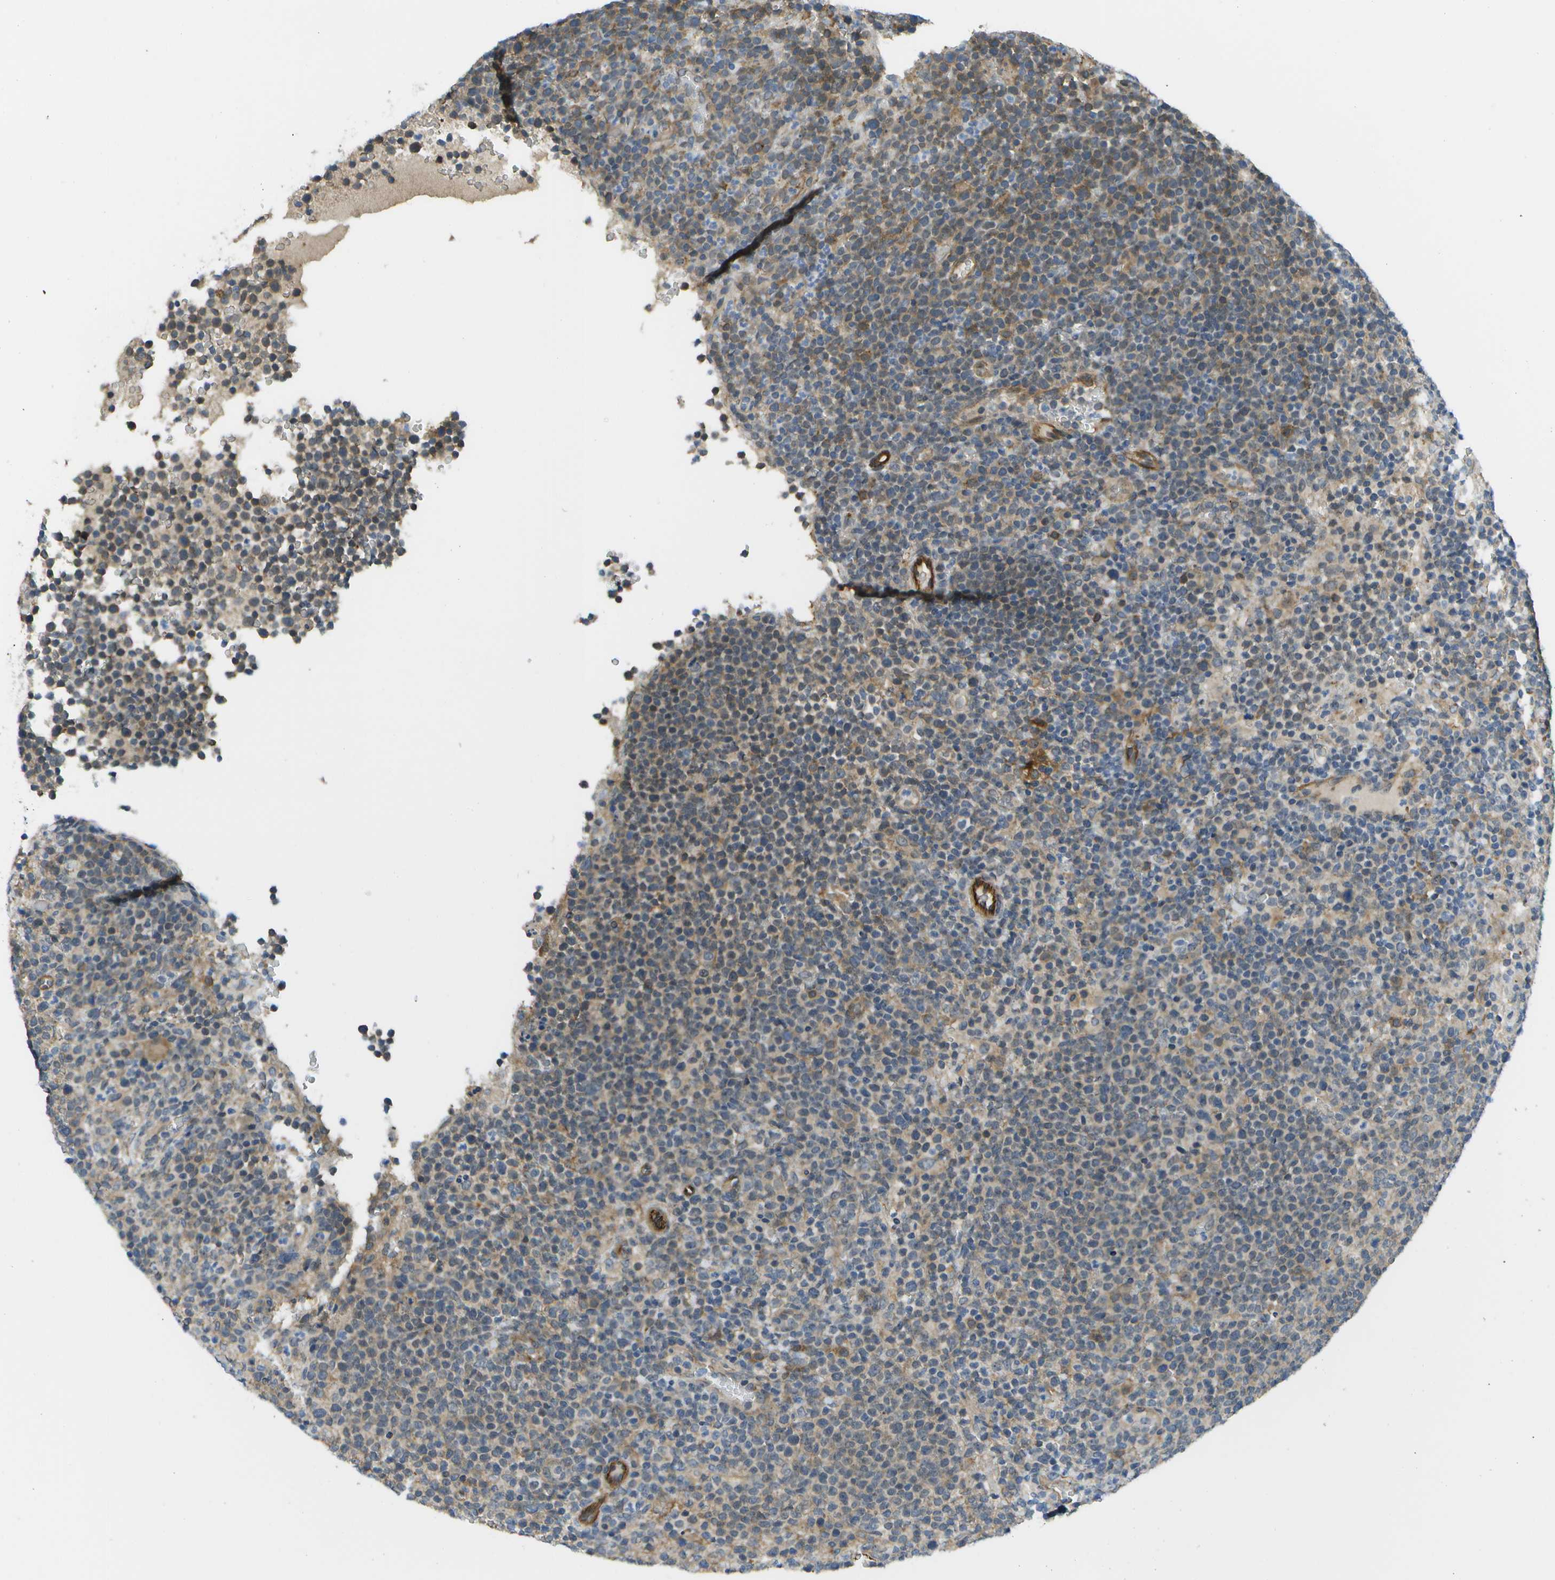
{"staining": {"intensity": "weak", "quantity": ">75%", "location": "cytoplasmic/membranous"}, "tissue": "lymphoma", "cell_type": "Tumor cells", "image_type": "cancer", "snomed": [{"axis": "morphology", "description": "Malignant lymphoma, non-Hodgkin's type, High grade"}, {"axis": "topography", "description": "Lymph node"}], "caption": "IHC micrograph of malignant lymphoma, non-Hodgkin's type (high-grade) stained for a protein (brown), which reveals low levels of weak cytoplasmic/membranous positivity in about >75% of tumor cells.", "gene": "KIAA0040", "patient": {"sex": "male", "age": 61}}